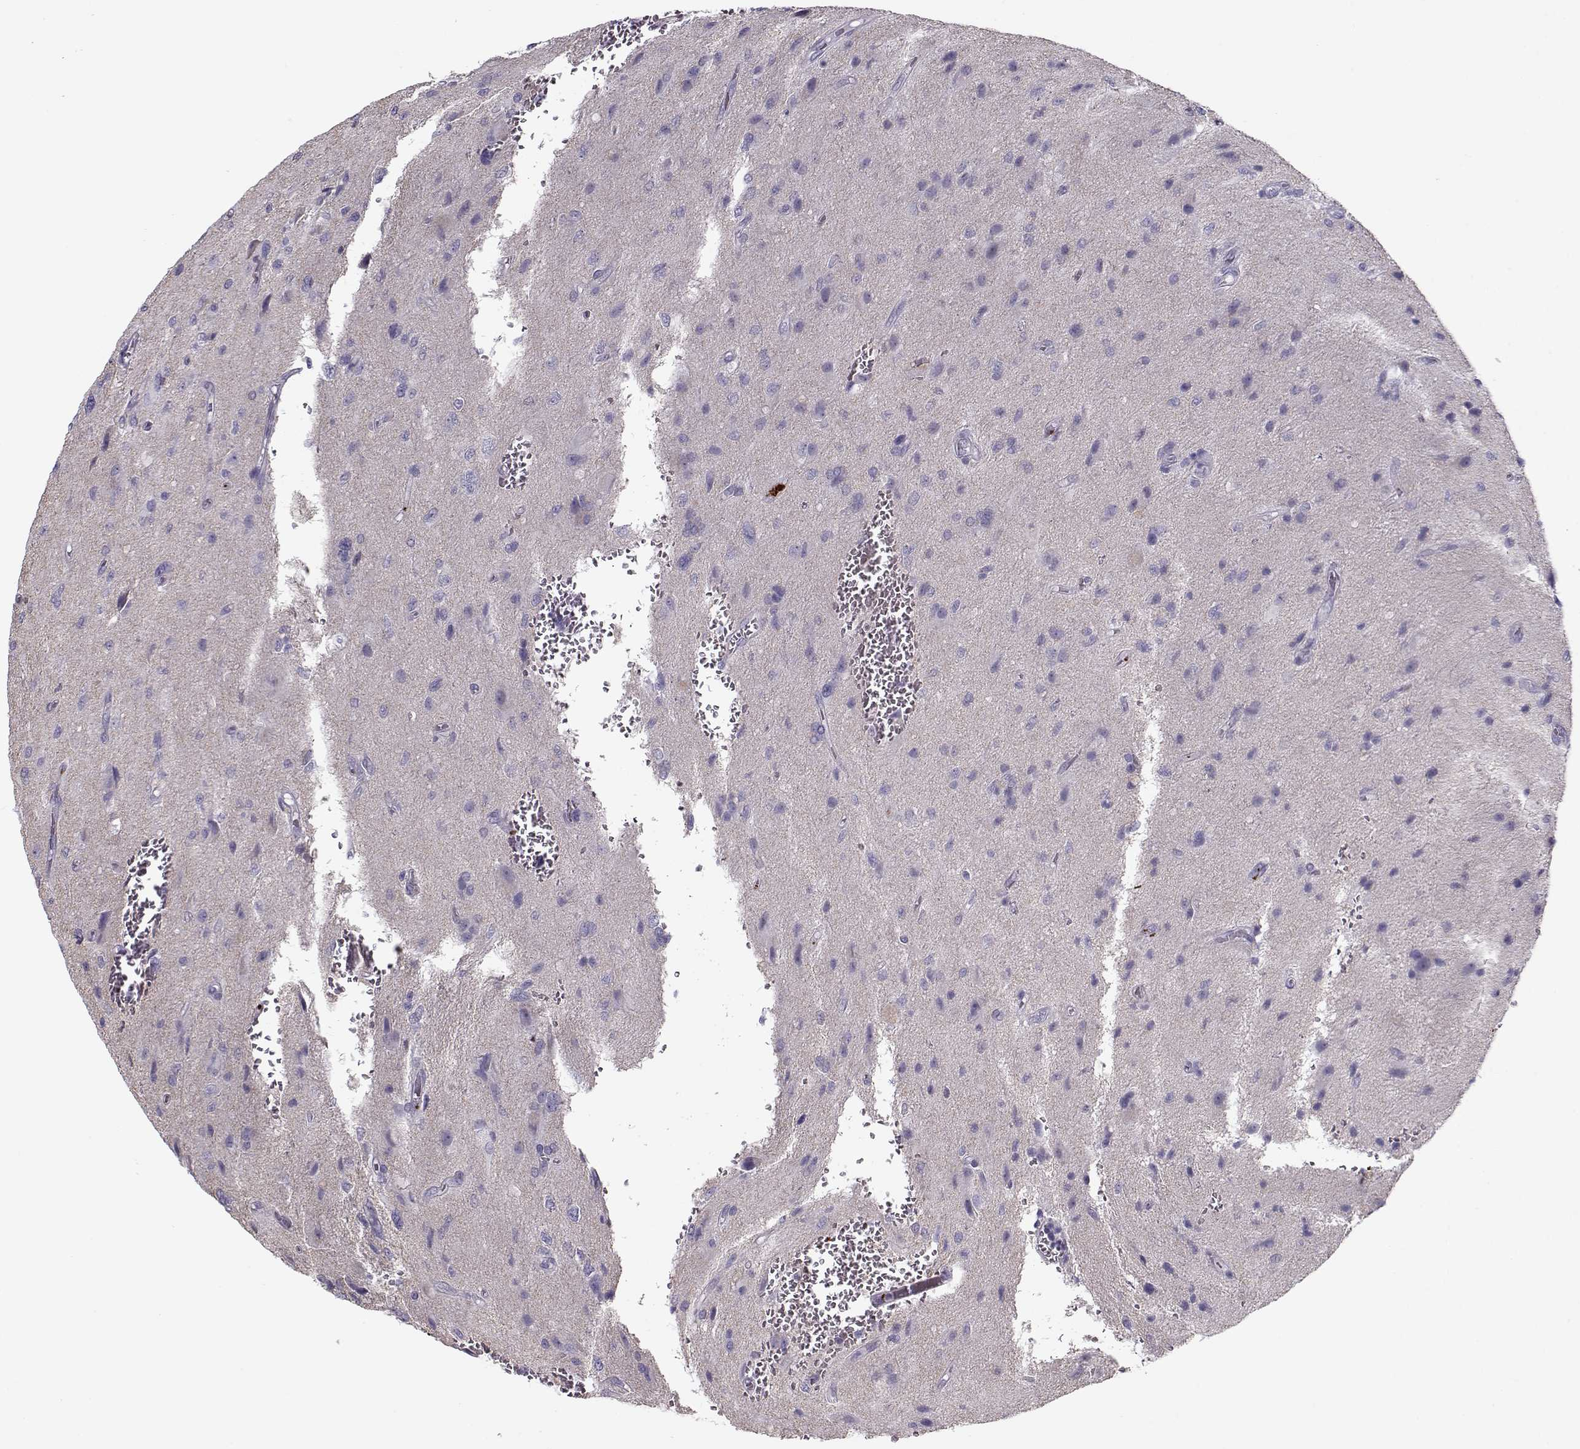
{"staining": {"intensity": "negative", "quantity": "none", "location": "none"}, "tissue": "glioma", "cell_type": "Tumor cells", "image_type": "cancer", "snomed": [{"axis": "morphology", "description": "Glioma, malignant, NOS"}, {"axis": "morphology", "description": "Glioma, malignant, High grade"}, {"axis": "topography", "description": "Brain"}], "caption": "High-grade glioma (malignant) was stained to show a protein in brown. There is no significant expression in tumor cells.", "gene": "KLF17", "patient": {"sex": "female", "age": 71}}